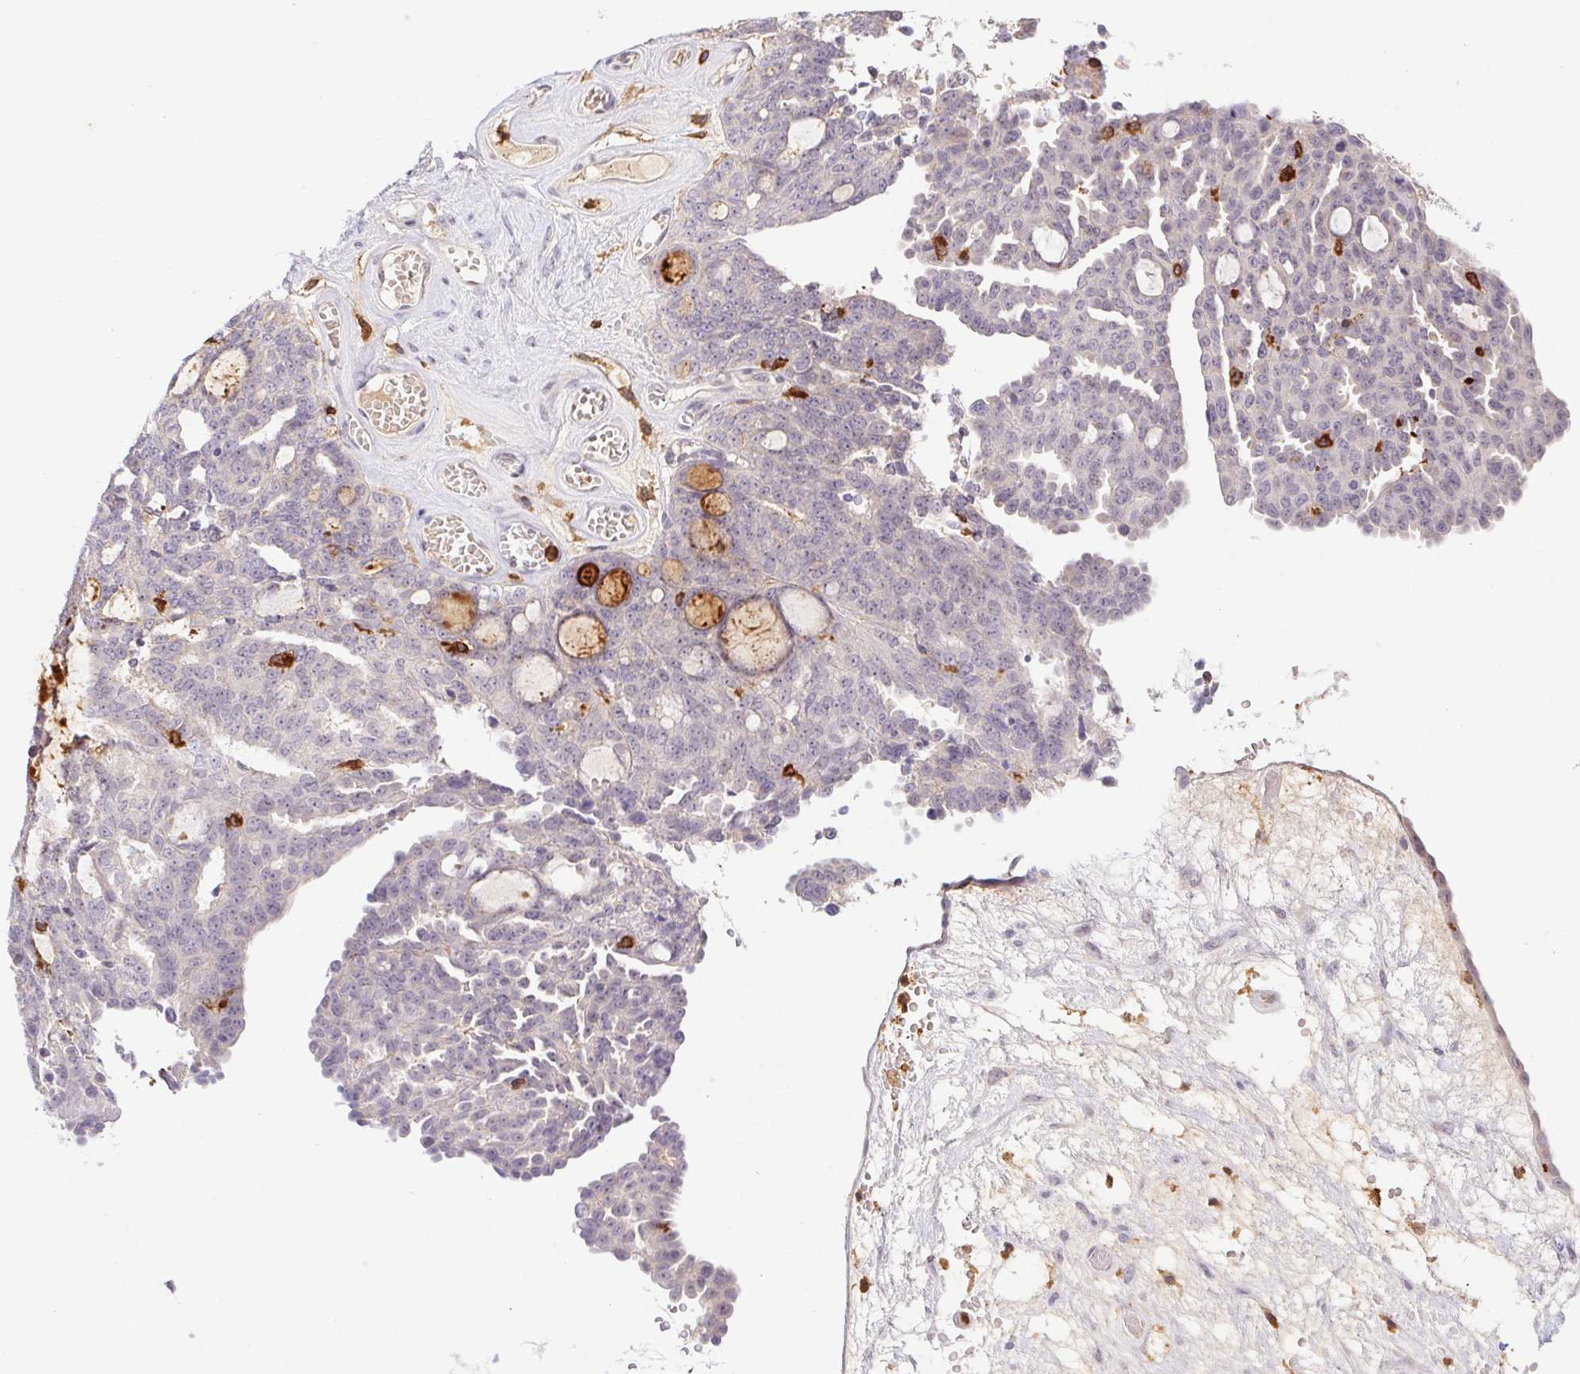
{"staining": {"intensity": "negative", "quantity": "none", "location": "none"}, "tissue": "ovarian cancer", "cell_type": "Tumor cells", "image_type": "cancer", "snomed": [{"axis": "morphology", "description": "Cystadenocarcinoma, serous, NOS"}, {"axis": "topography", "description": "Ovary"}], "caption": "Image shows no significant protein staining in tumor cells of ovarian serous cystadenocarcinoma. Nuclei are stained in blue.", "gene": "APBB1IP", "patient": {"sex": "female", "age": 71}}